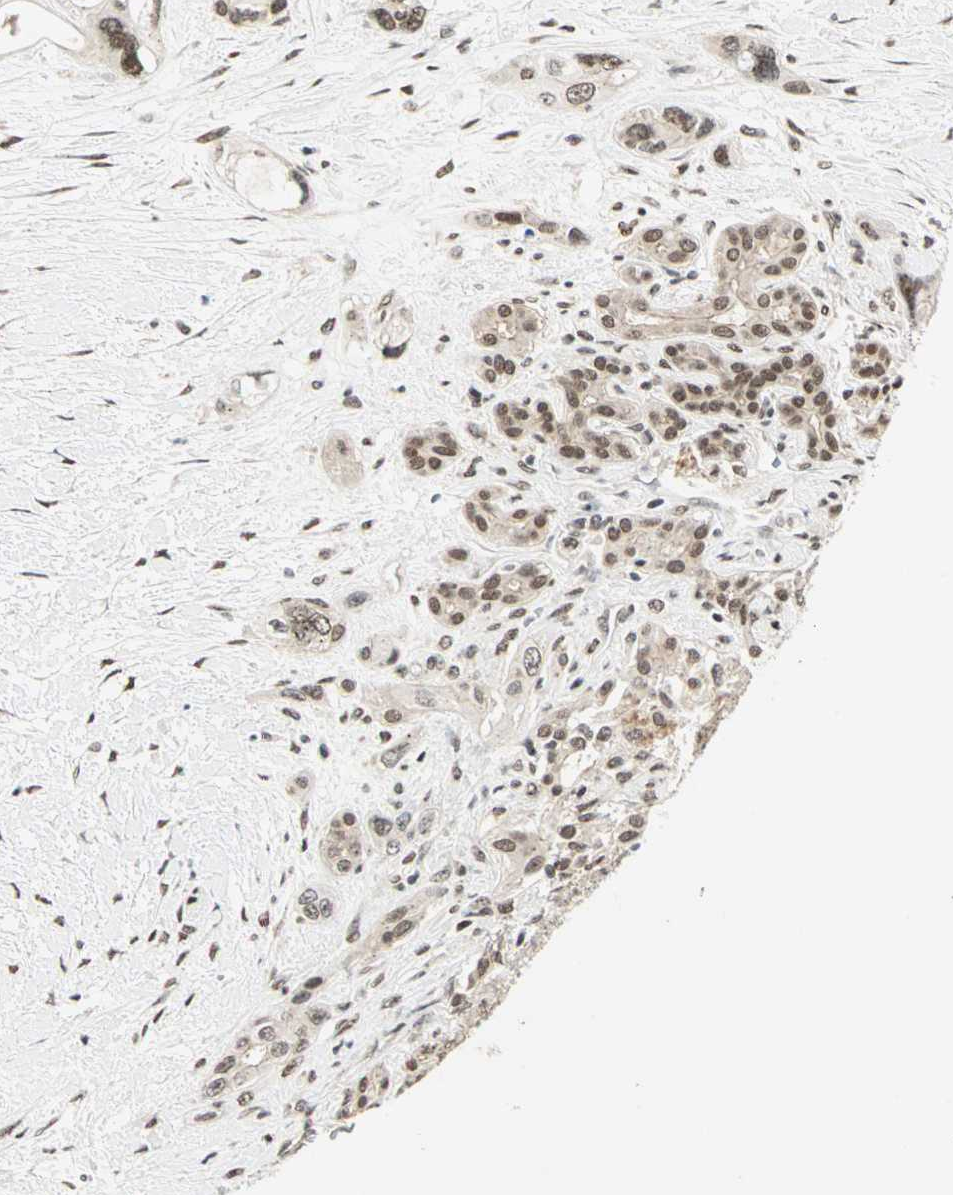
{"staining": {"intensity": "moderate", "quantity": ">75%", "location": "nuclear"}, "tissue": "pancreatic cancer", "cell_type": "Tumor cells", "image_type": "cancer", "snomed": [{"axis": "morphology", "description": "Adenocarcinoma, NOS"}, {"axis": "topography", "description": "Pancreas"}], "caption": "Moderate nuclear protein expression is appreciated in approximately >75% of tumor cells in pancreatic adenocarcinoma.", "gene": "BLM", "patient": {"sex": "male", "age": 46}}